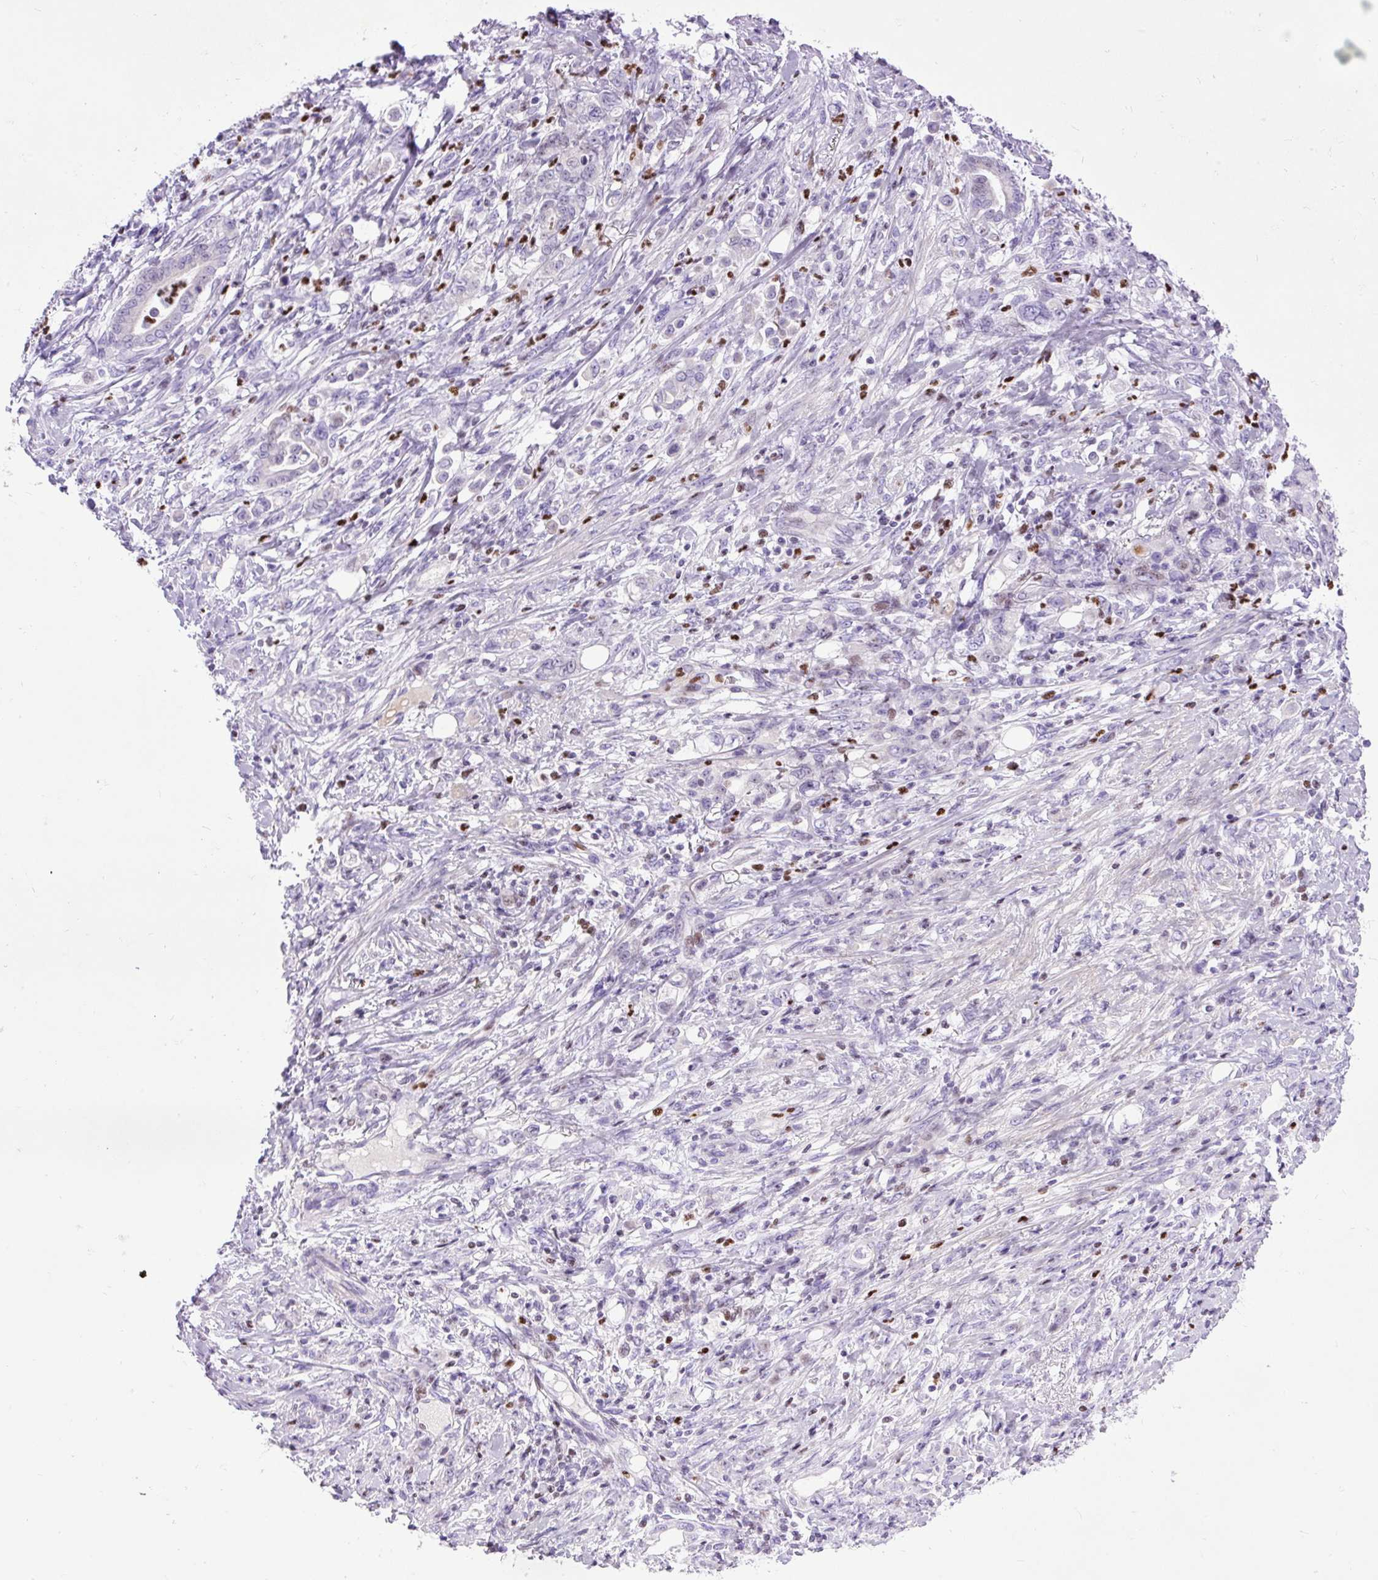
{"staining": {"intensity": "negative", "quantity": "none", "location": "none"}, "tissue": "stomach cancer", "cell_type": "Tumor cells", "image_type": "cancer", "snomed": [{"axis": "morphology", "description": "Adenocarcinoma, NOS"}, {"axis": "topography", "description": "Stomach"}], "caption": "Tumor cells are negative for protein expression in human stomach adenocarcinoma. (Brightfield microscopy of DAB immunohistochemistry (IHC) at high magnification).", "gene": "SPC24", "patient": {"sex": "female", "age": 79}}